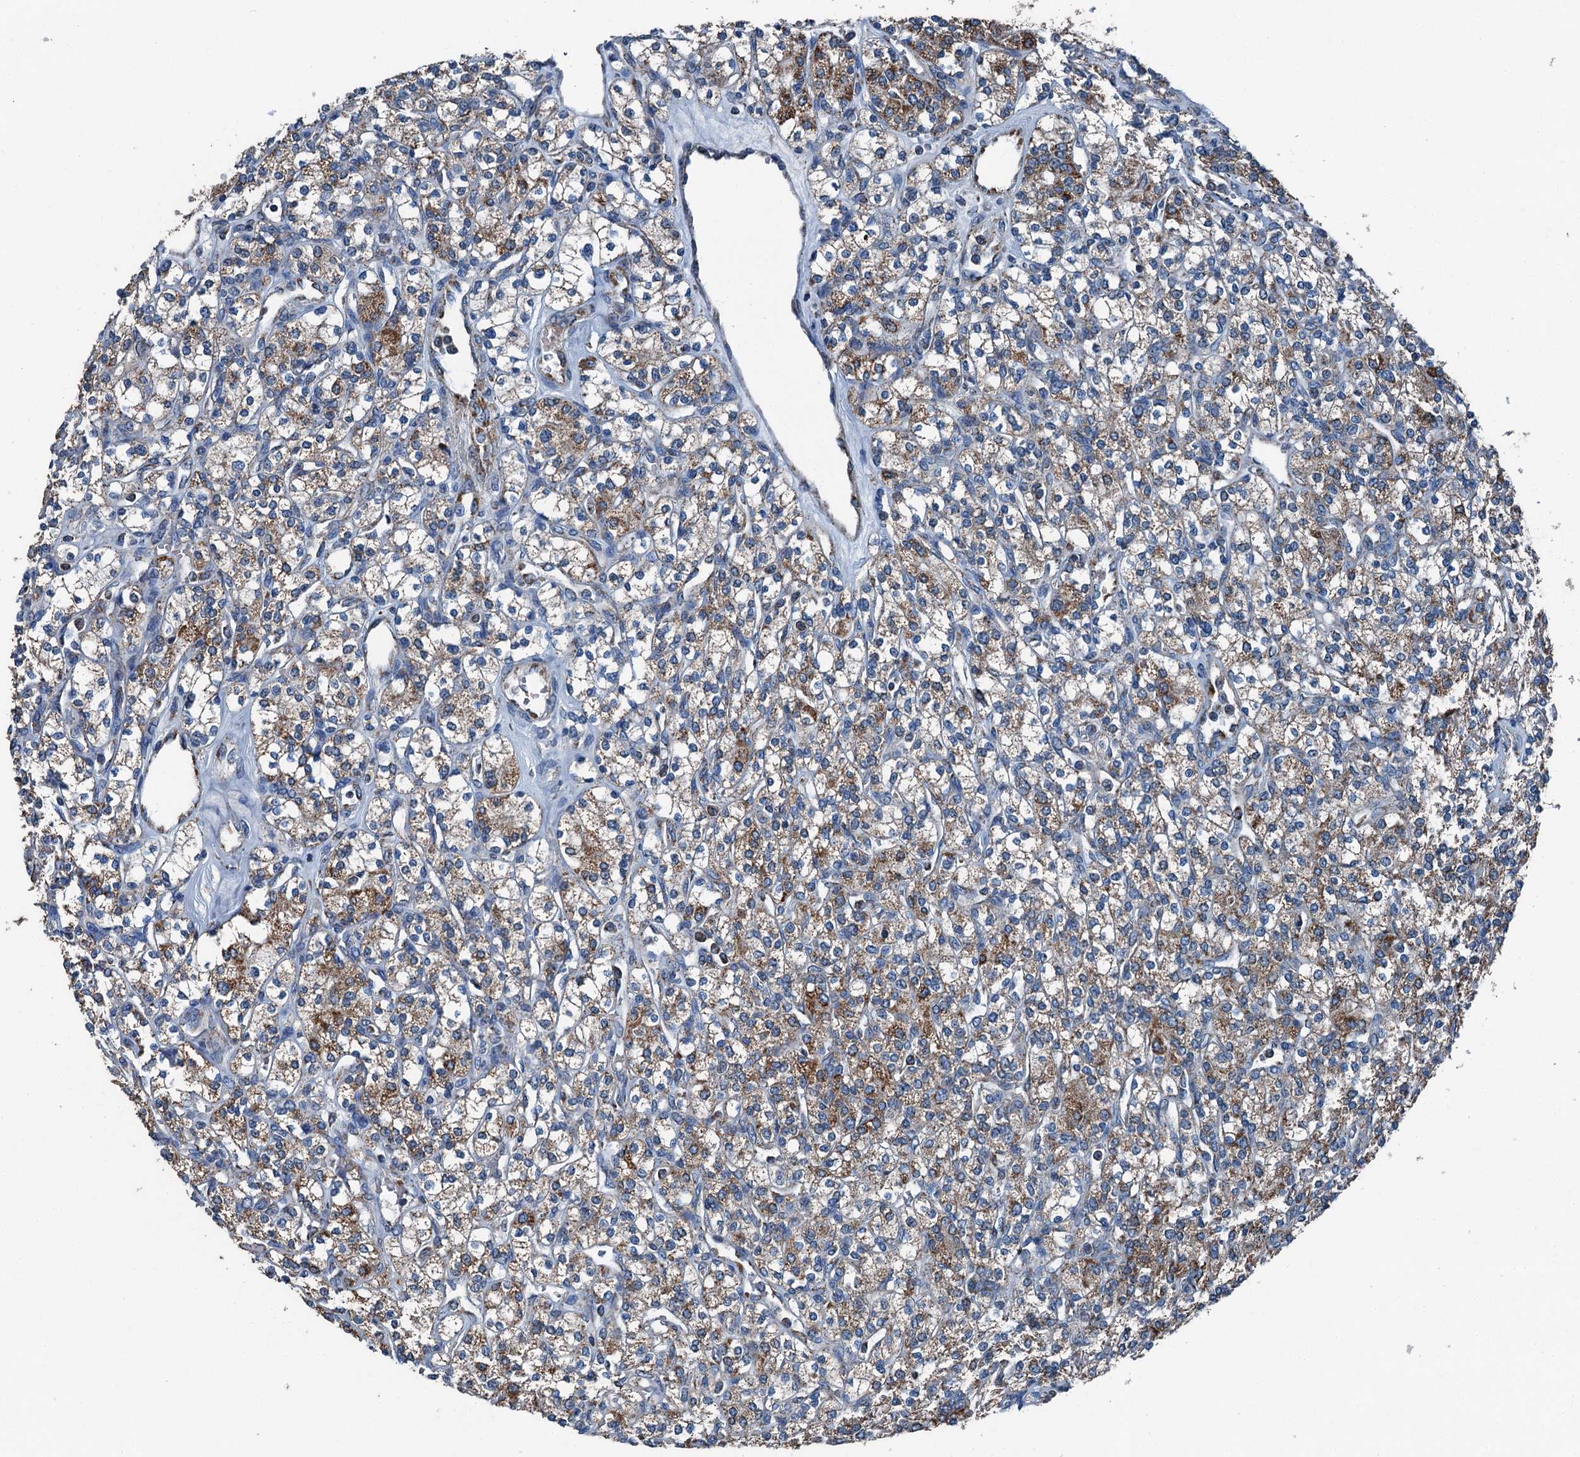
{"staining": {"intensity": "moderate", "quantity": ">75%", "location": "cytoplasmic/membranous"}, "tissue": "renal cancer", "cell_type": "Tumor cells", "image_type": "cancer", "snomed": [{"axis": "morphology", "description": "Adenocarcinoma, NOS"}, {"axis": "topography", "description": "Kidney"}], "caption": "Tumor cells demonstrate medium levels of moderate cytoplasmic/membranous staining in approximately >75% of cells in human adenocarcinoma (renal).", "gene": "TRPT1", "patient": {"sex": "male", "age": 77}}